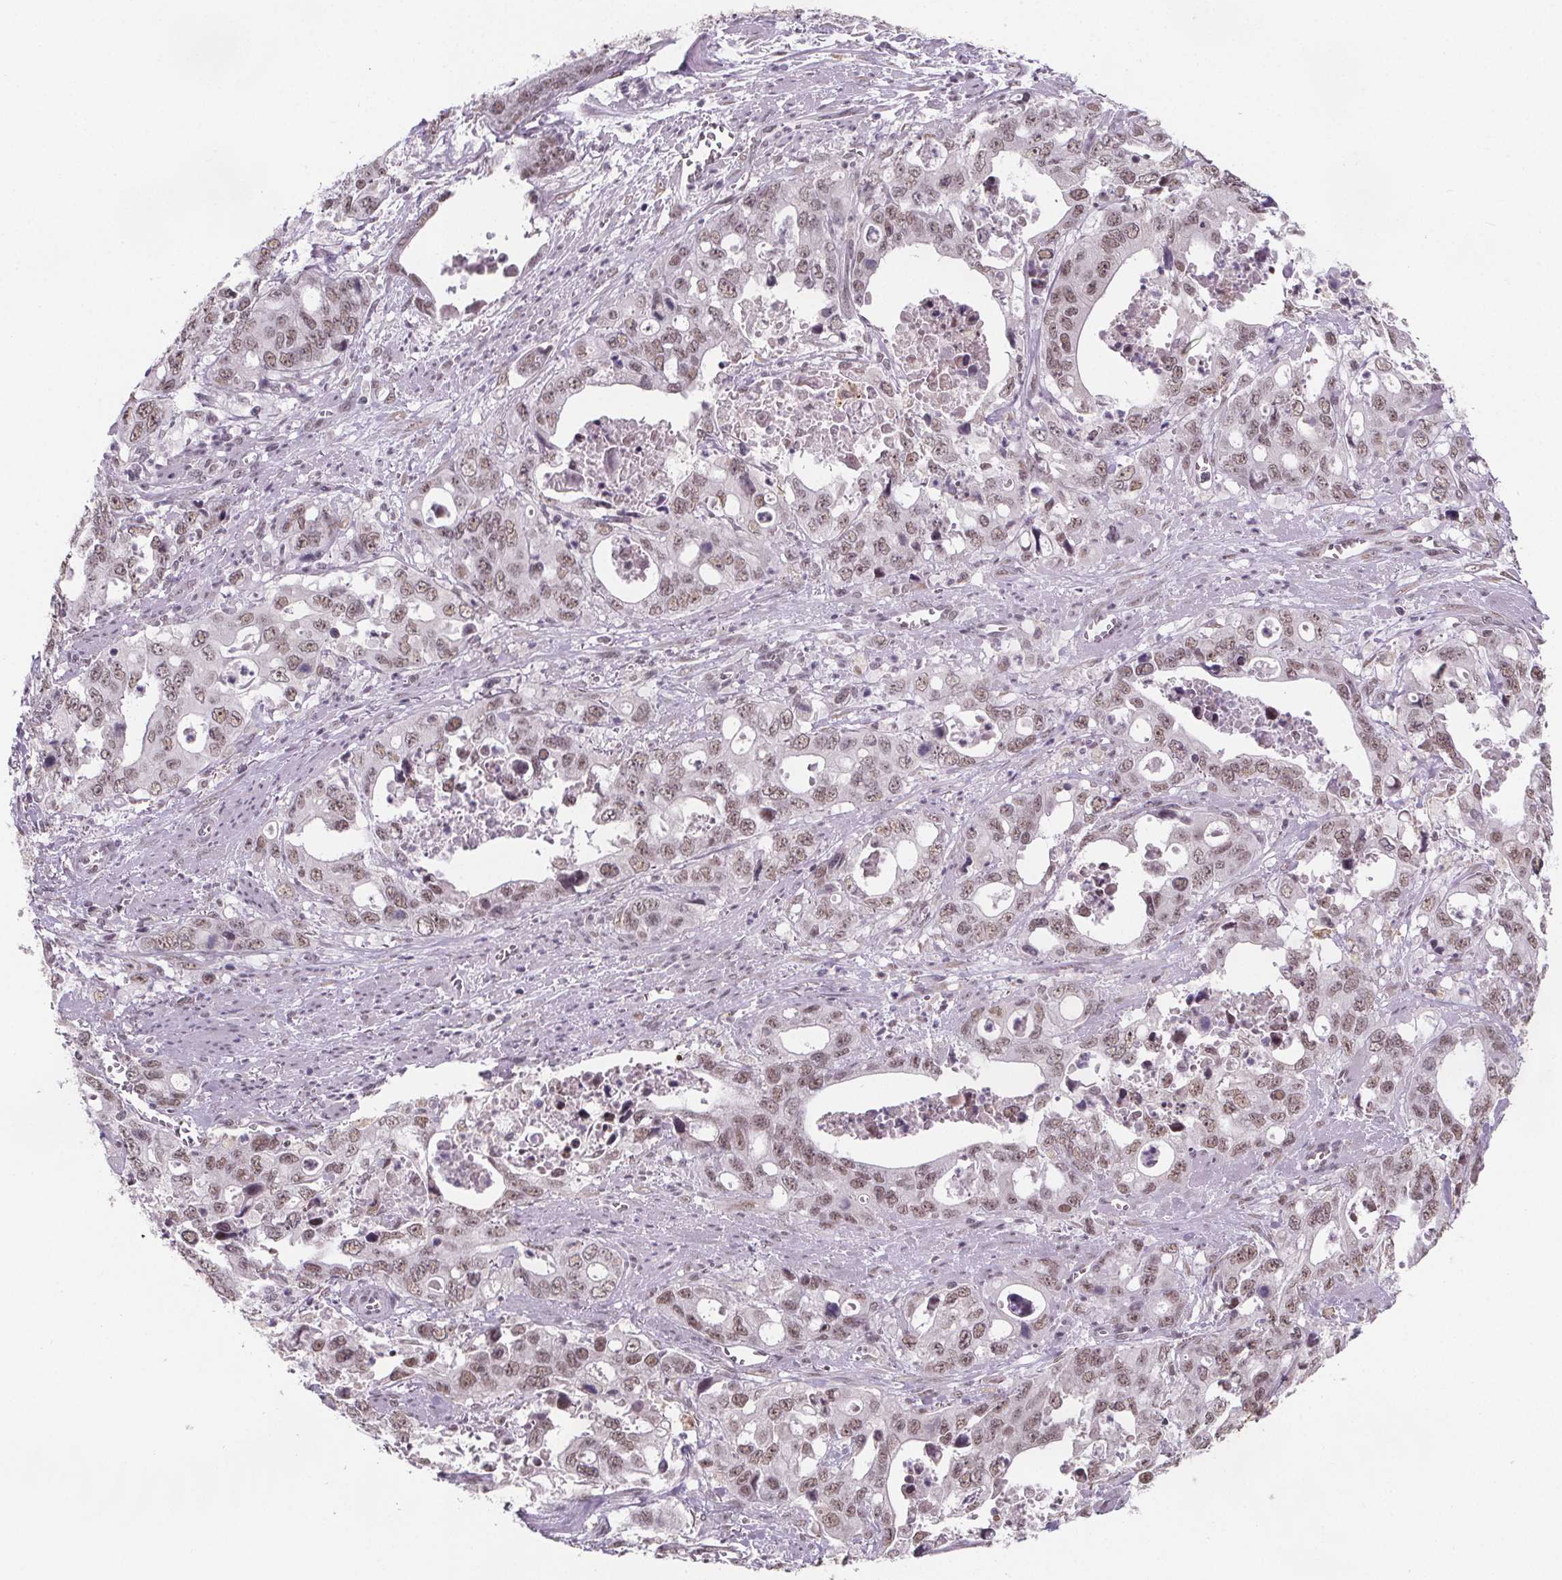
{"staining": {"intensity": "moderate", "quantity": ">75%", "location": "nuclear"}, "tissue": "stomach cancer", "cell_type": "Tumor cells", "image_type": "cancer", "snomed": [{"axis": "morphology", "description": "Adenocarcinoma, NOS"}, {"axis": "topography", "description": "Stomach, upper"}], "caption": "This histopathology image exhibits immunohistochemistry staining of human stomach cancer, with medium moderate nuclear positivity in approximately >75% of tumor cells.", "gene": "ZNF572", "patient": {"sex": "male", "age": 74}}